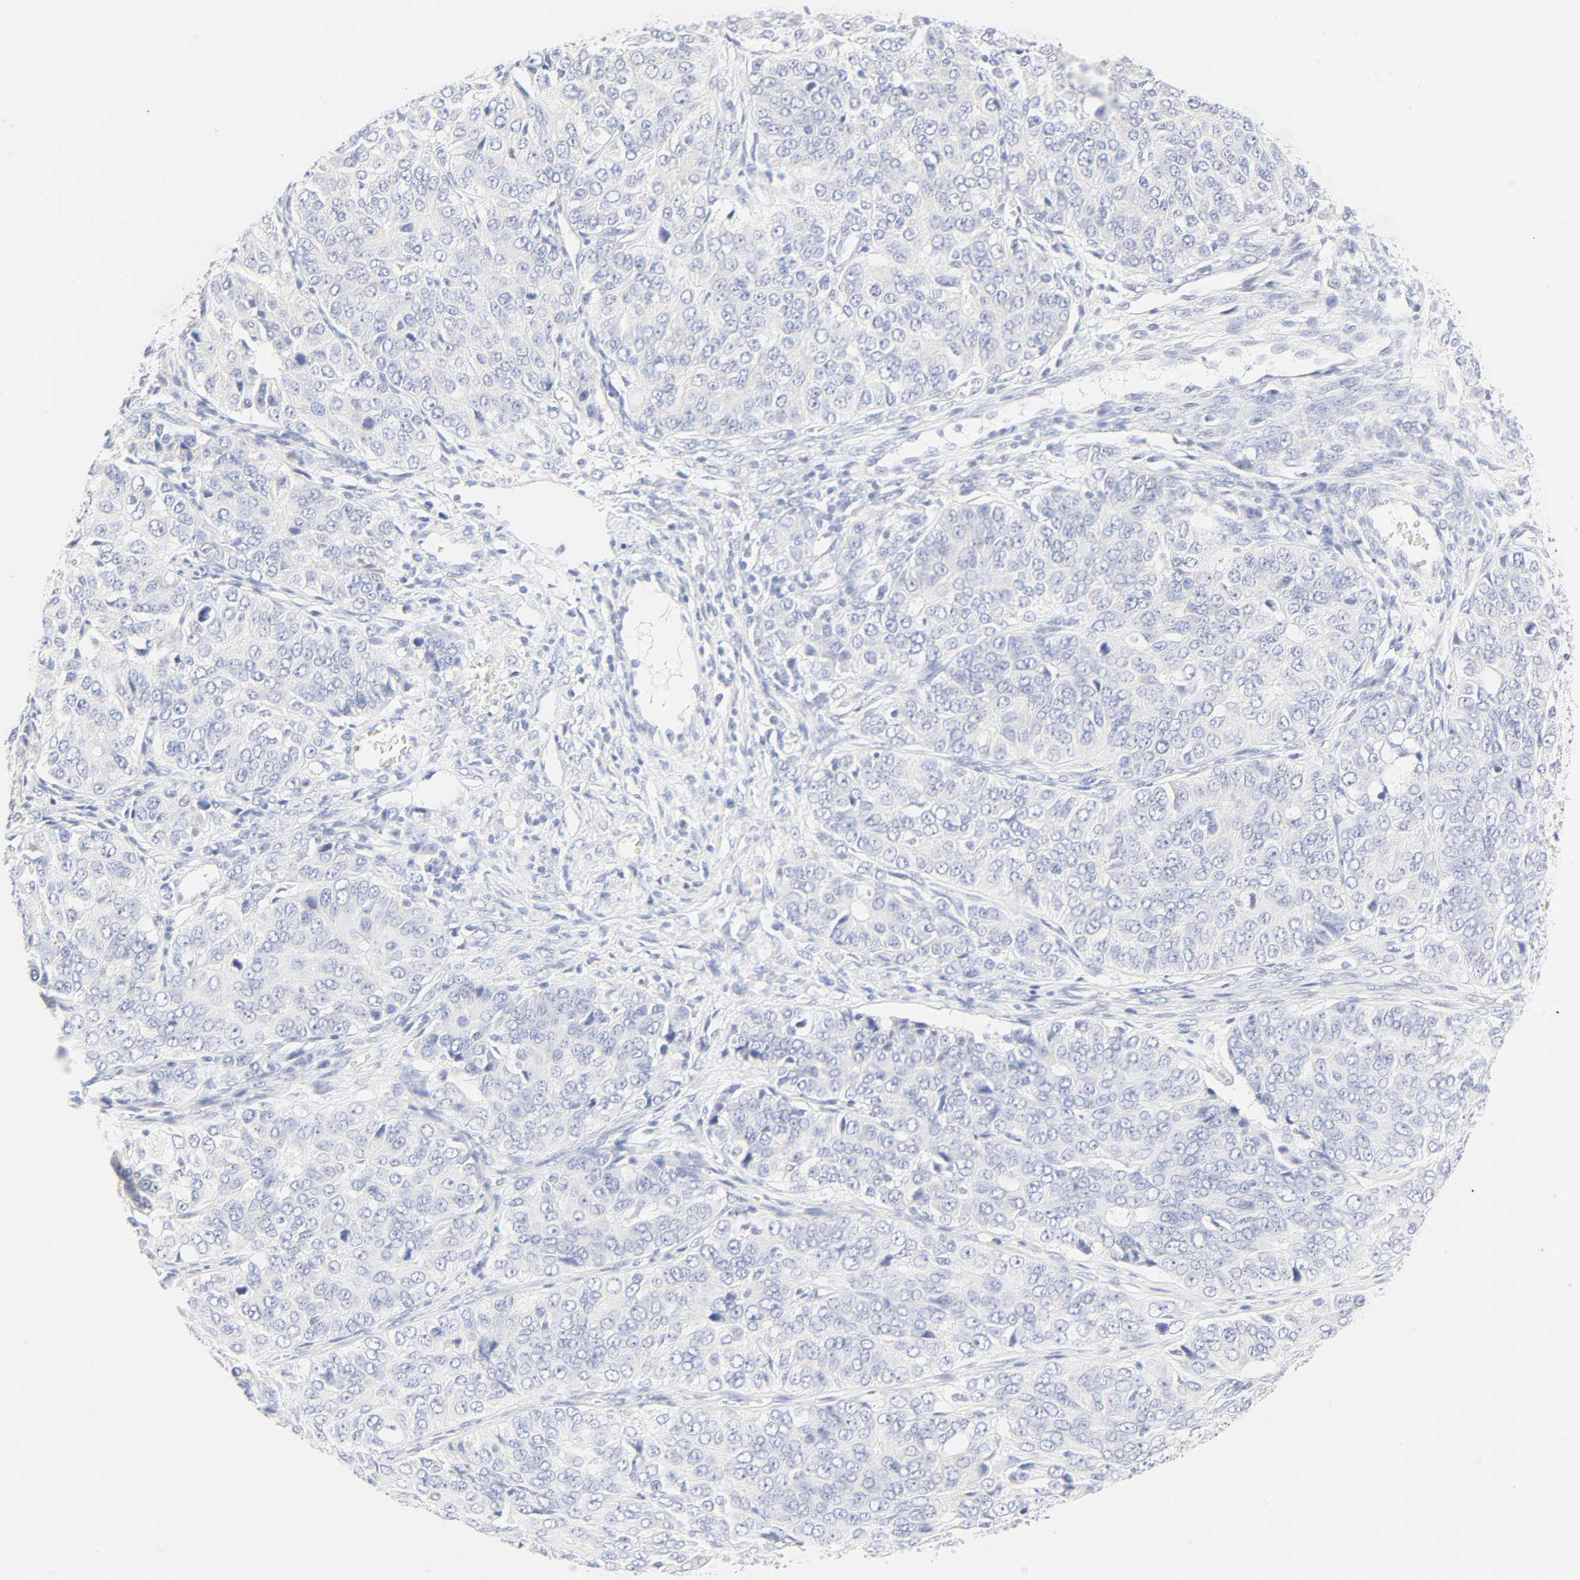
{"staining": {"intensity": "negative", "quantity": "none", "location": "none"}, "tissue": "ovarian cancer", "cell_type": "Tumor cells", "image_type": "cancer", "snomed": [{"axis": "morphology", "description": "Carcinoma, endometroid"}, {"axis": "topography", "description": "Ovary"}], "caption": "High power microscopy histopathology image of an IHC micrograph of ovarian endometroid carcinoma, revealing no significant expression in tumor cells. Nuclei are stained in blue.", "gene": "SLCO1B3", "patient": {"sex": "female", "age": 51}}